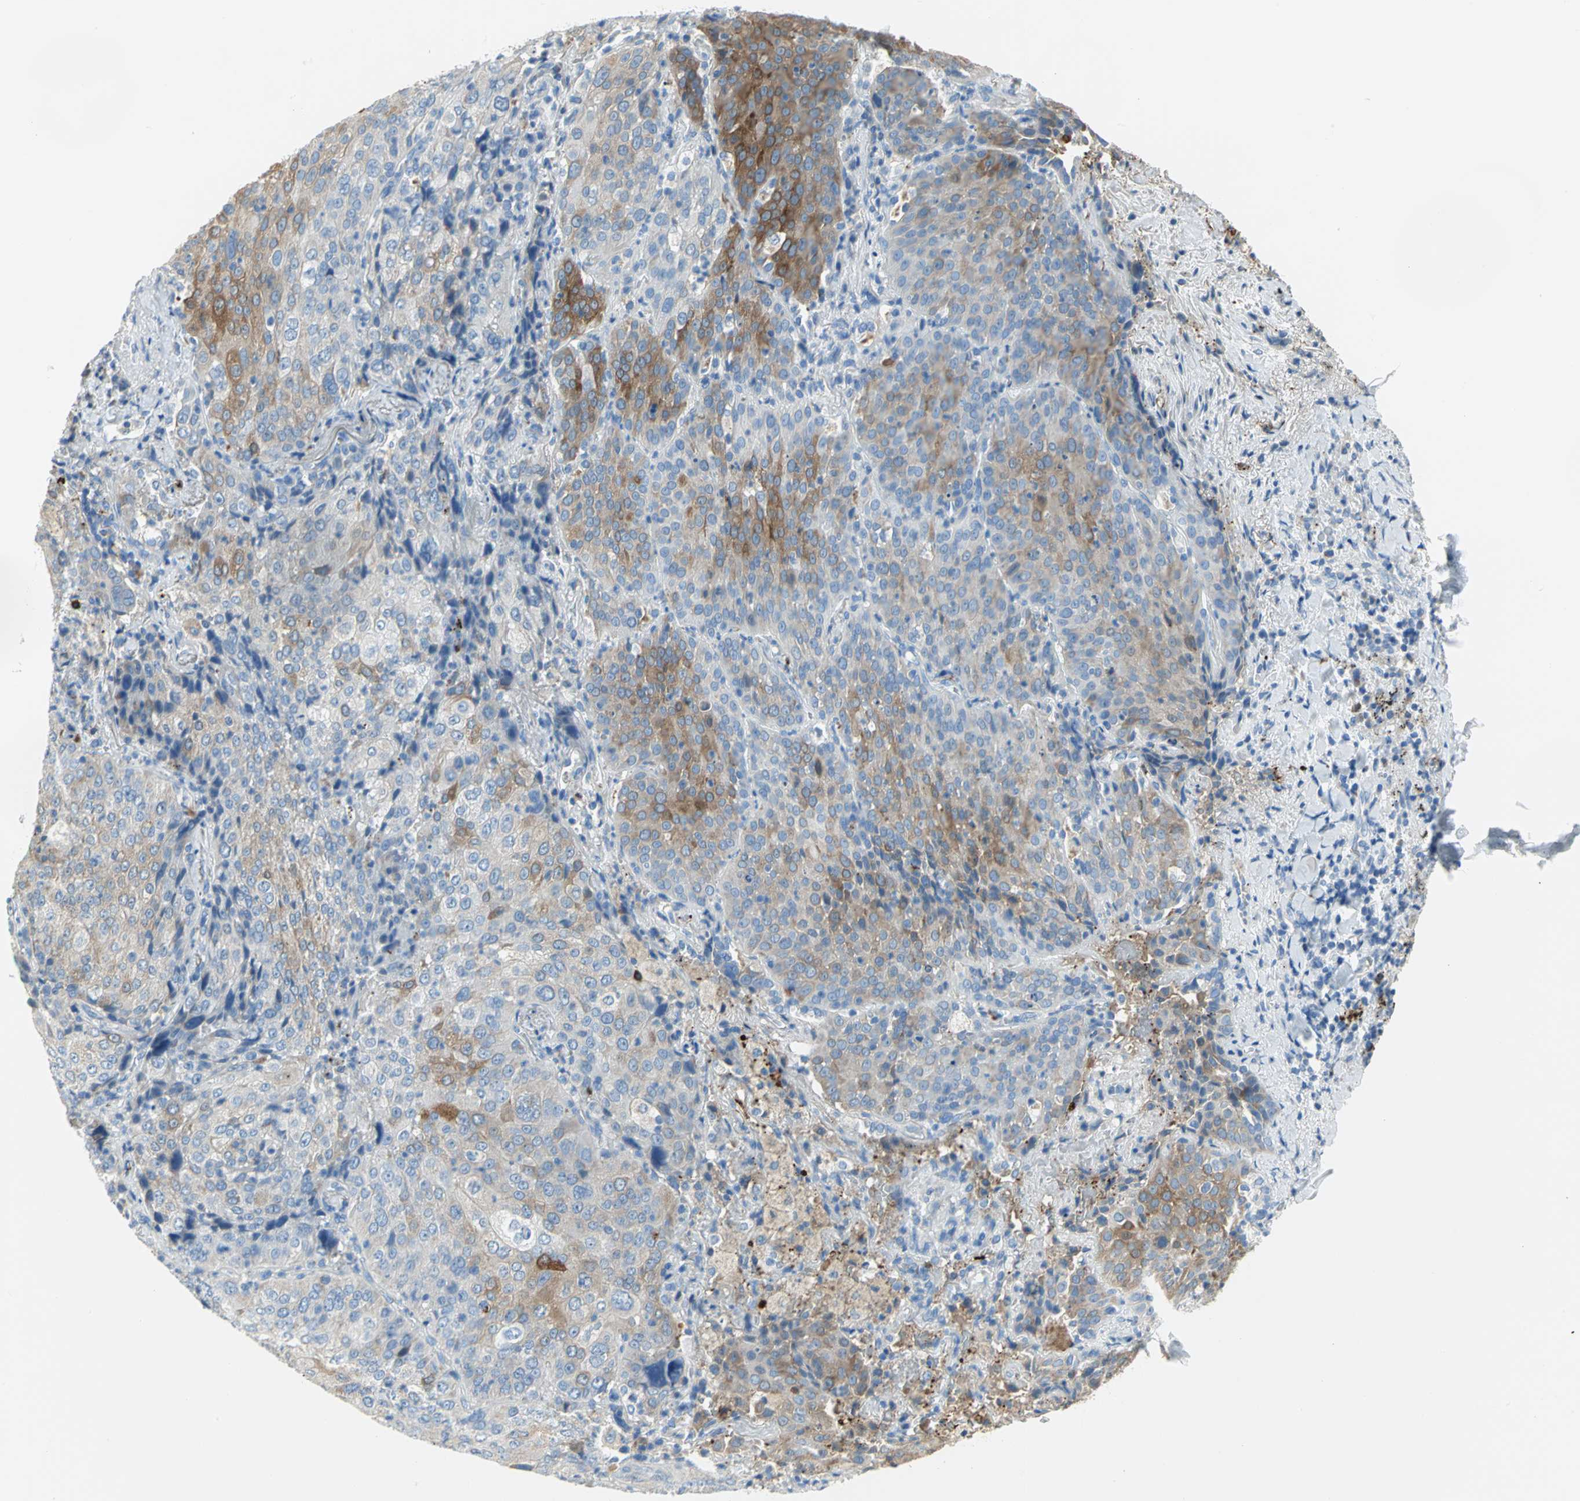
{"staining": {"intensity": "moderate", "quantity": "25%-75%", "location": "cytoplasmic/membranous"}, "tissue": "lung cancer", "cell_type": "Tumor cells", "image_type": "cancer", "snomed": [{"axis": "morphology", "description": "Squamous cell carcinoma, NOS"}, {"axis": "topography", "description": "Lung"}], "caption": "Moderate cytoplasmic/membranous expression is identified in about 25%-75% of tumor cells in squamous cell carcinoma (lung).", "gene": "ALOX15", "patient": {"sex": "male", "age": 54}}